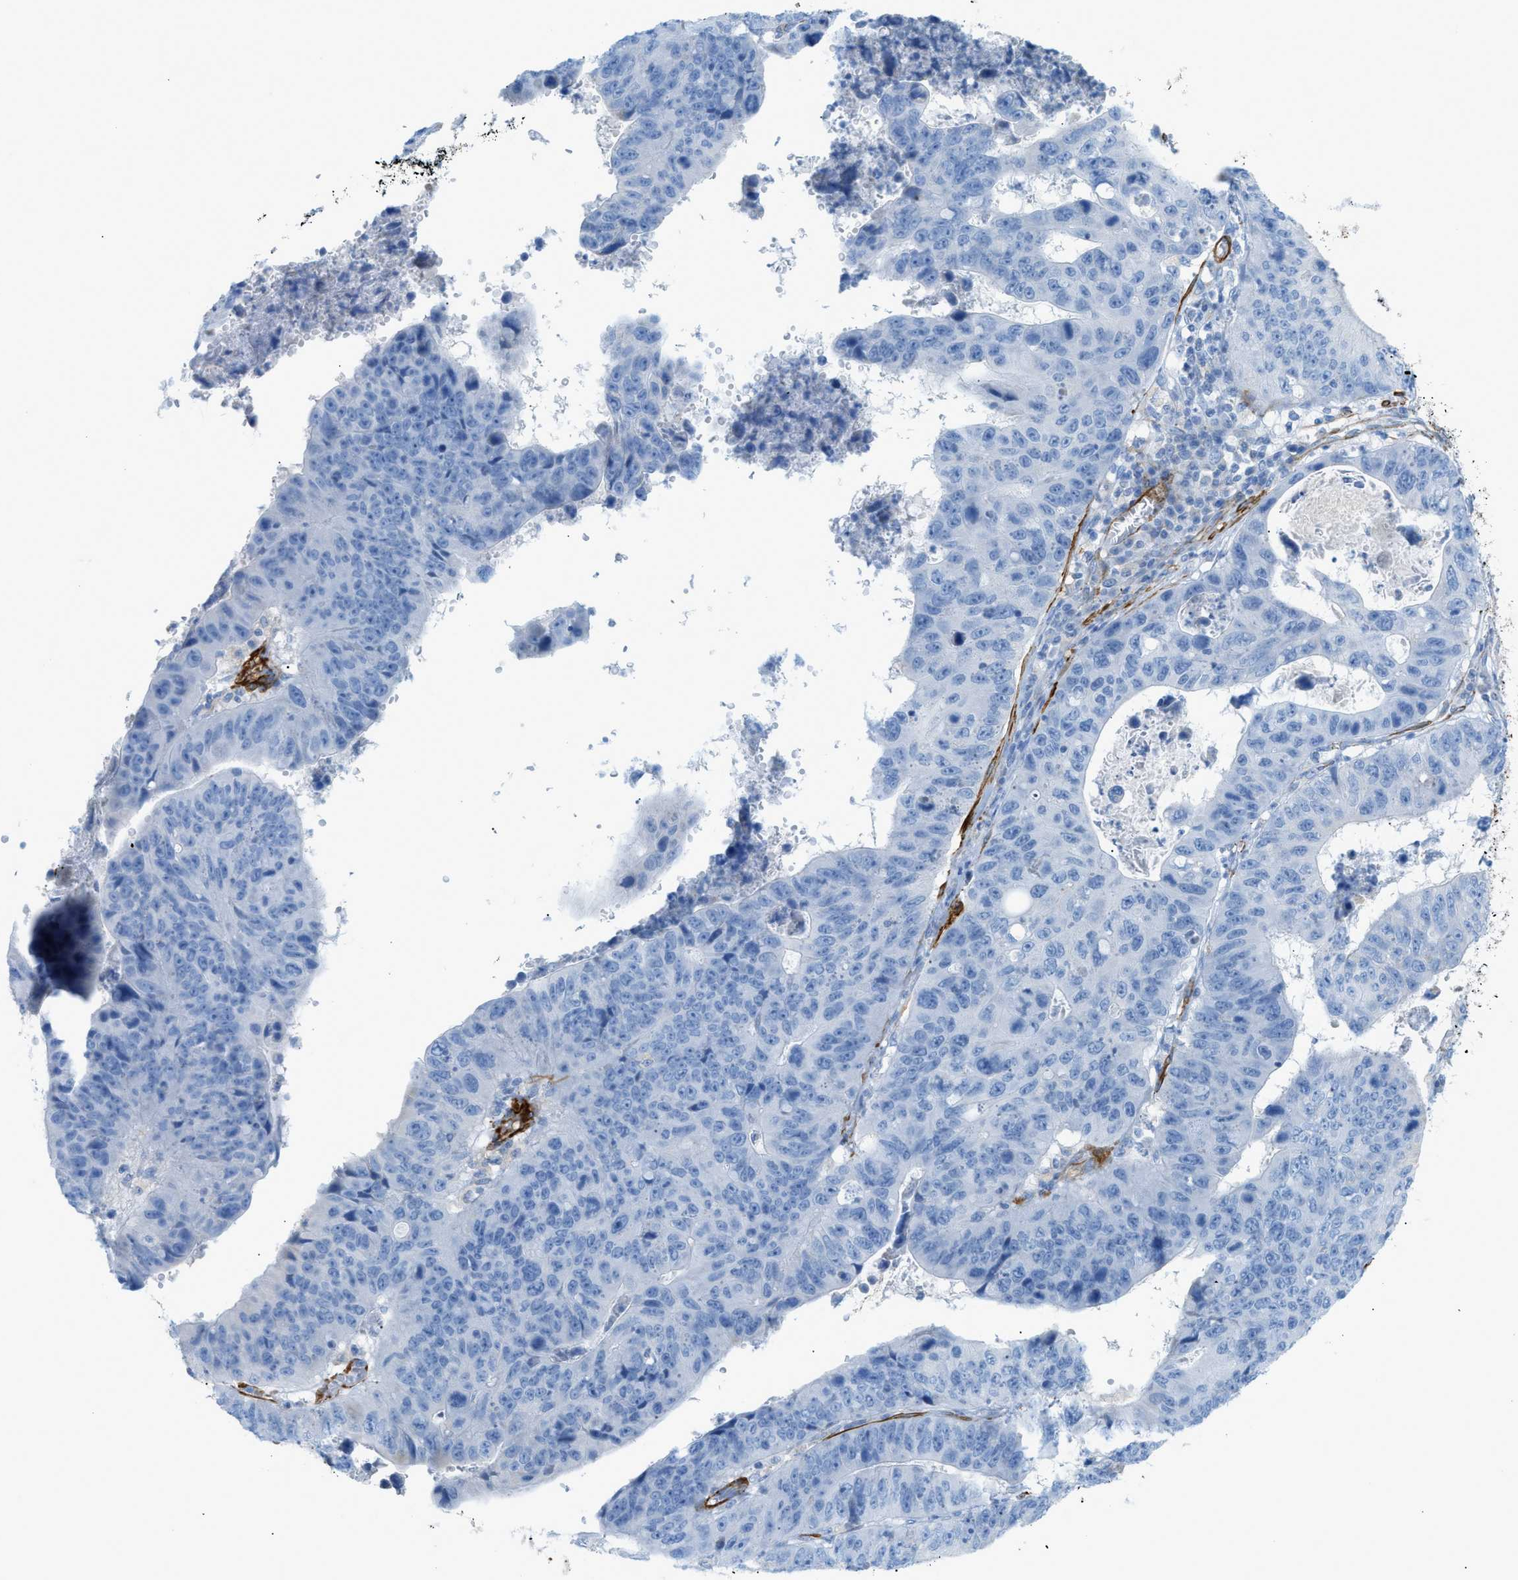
{"staining": {"intensity": "negative", "quantity": "none", "location": "none"}, "tissue": "stomach cancer", "cell_type": "Tumor cells", "image_type": "cancer", "snomed": [{"axis": "morphology", "description": "Adenocarcinoma, NOS"}, {"axis": "topography", "description": "Stomach"}], "caption": "DAB immunohistochemical staining of stomach cancer (adenocarcinoma) shows no significant expression in tumor cells.", "gene": "MYH11", "patient": {"sex": "male", "age": 59}}